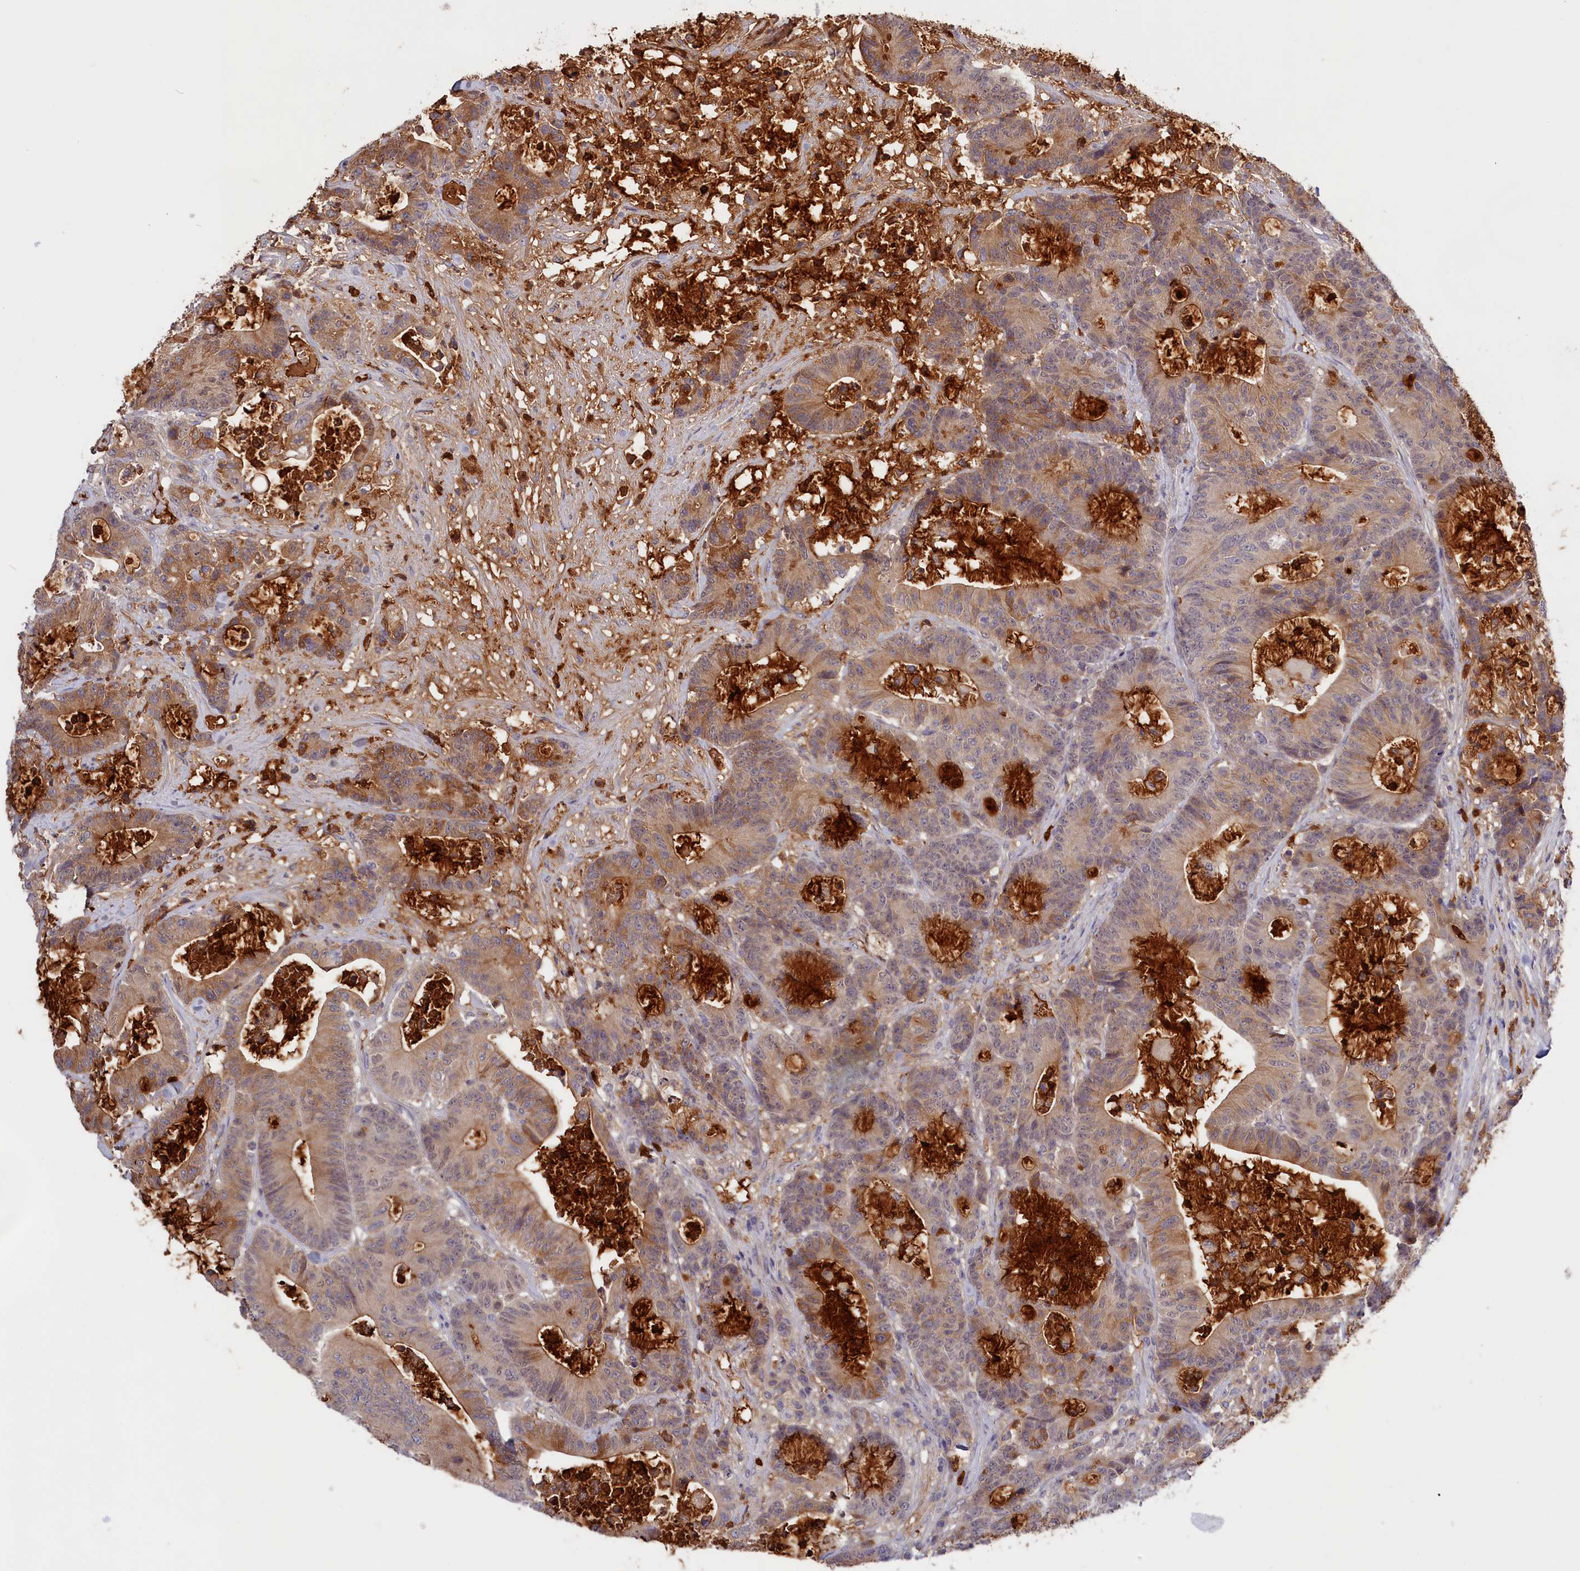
{"staining": {"intensity": "moderate", "quantity": "25%-75%", "location": "cytoplasmic/membranous"}, "tissue": "colorectal cancer", "cell_type": "Tumor cells", "image_type": "cancer", "snomed": [{"axis": "morphology", "description": "Adenocarcinoma, NOS"}, {"axis": "topography", "description": "Colon"}], "caption": "IHC photomicrograph of colorectal cancer (adenocarcinoma) stained for a protein (brown), which displays medium levels of moderate cytoplasmic/membranous staining in approximately 25%-75% of tumor cells.", "gene": "ADGRD1", "patient": {"sex": "female", "age": 84}}